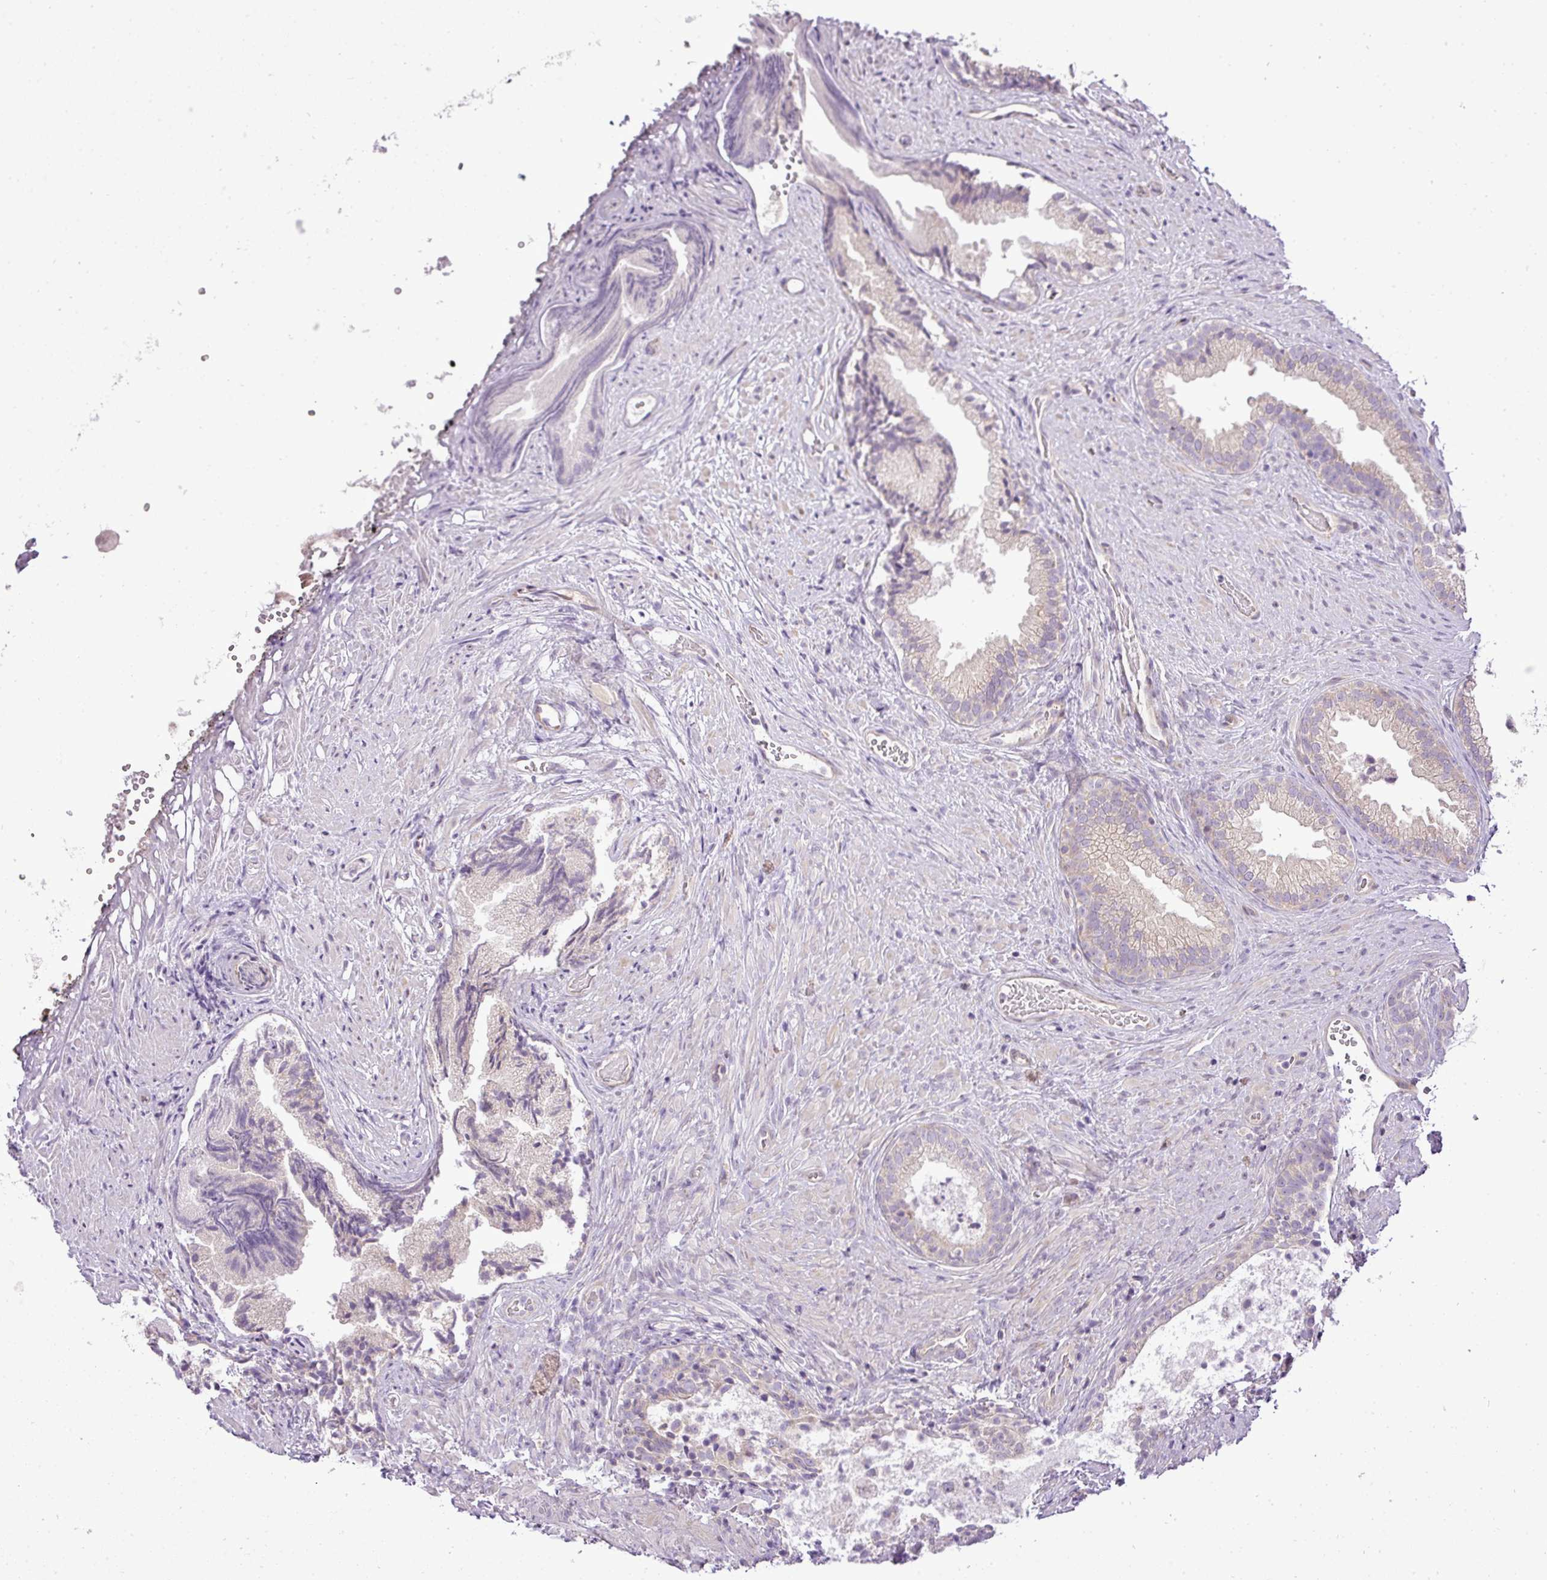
{"staining": {"intensity": "weak", "quantity": "25%-75%", "location": "cytoplasmic/membranous"}, "tissue": "prostate", "cell_type": "Glandular cells", "image_type": "normal", "snomed": [{"axis": "morphology", "description": "Normal tissue, NOS"}, {"axis": "topography", "description": "Prostate"}], "caption": "Protein staining of benign prostate shows weak cytoplasmic/membranous expression in about 25%-75% of glandular cells.", "gene": "ZDHHC1", "patient": {"sex": "male", "age": 76}}